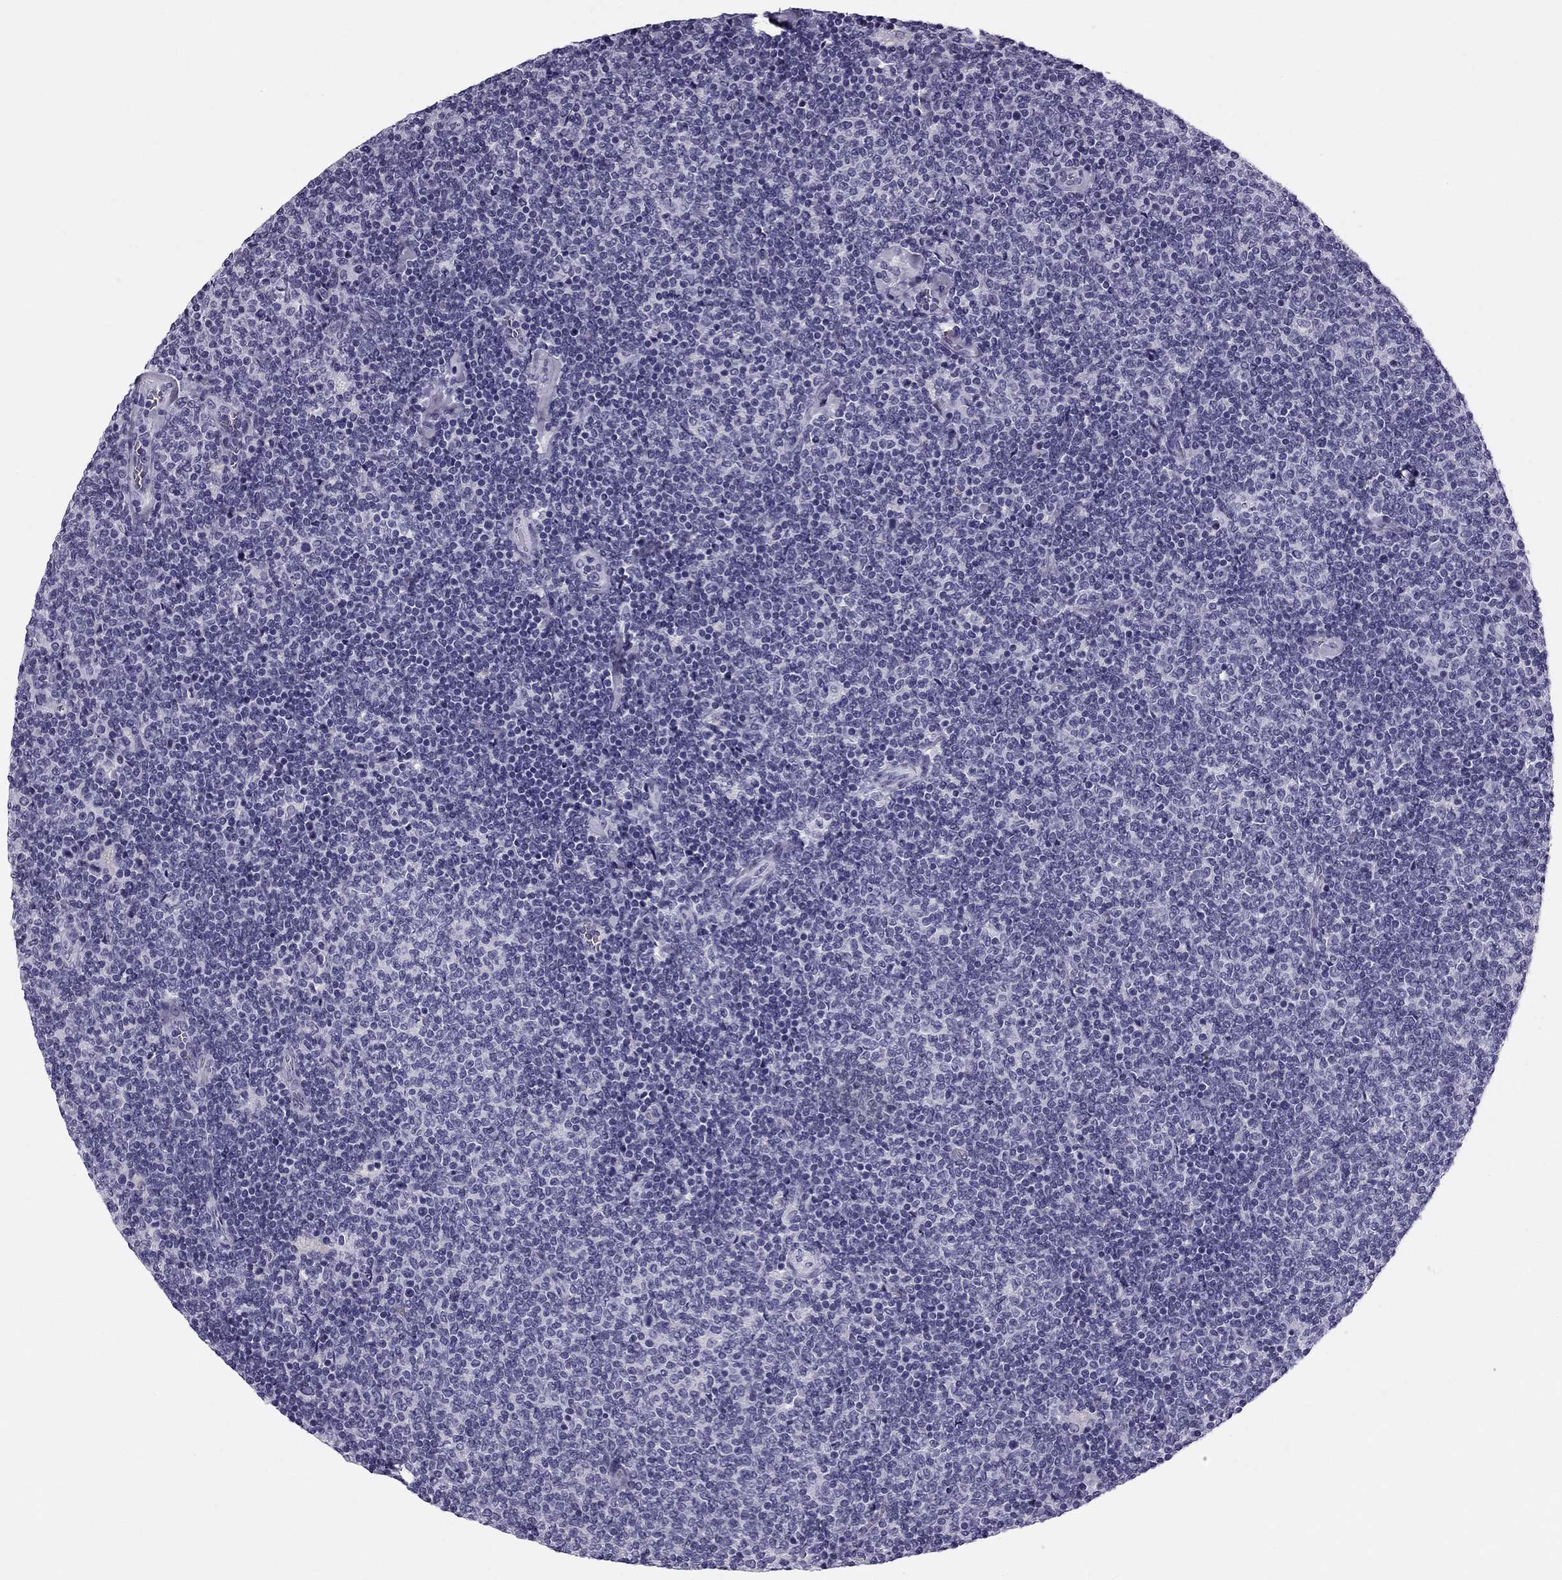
{"staining": {"intensity": "negative", "quantity": "none", "location": "none"}, "tissue": "lymphoma", "cell_type": "Tumor cells", "image_type": "cancer", "snomed": [{"axis": "morphology", "description": "Malignant lymphoma, non-Hodgkin's type, Low grade"}, {"axis": "topography", "description": "Lymph node"}], "caption": "Micrograph shows no protein staining in tumor cells of lymphoma tissue.", "gene": "MC5R", "patient": {"sex": "male", "age": 52}}